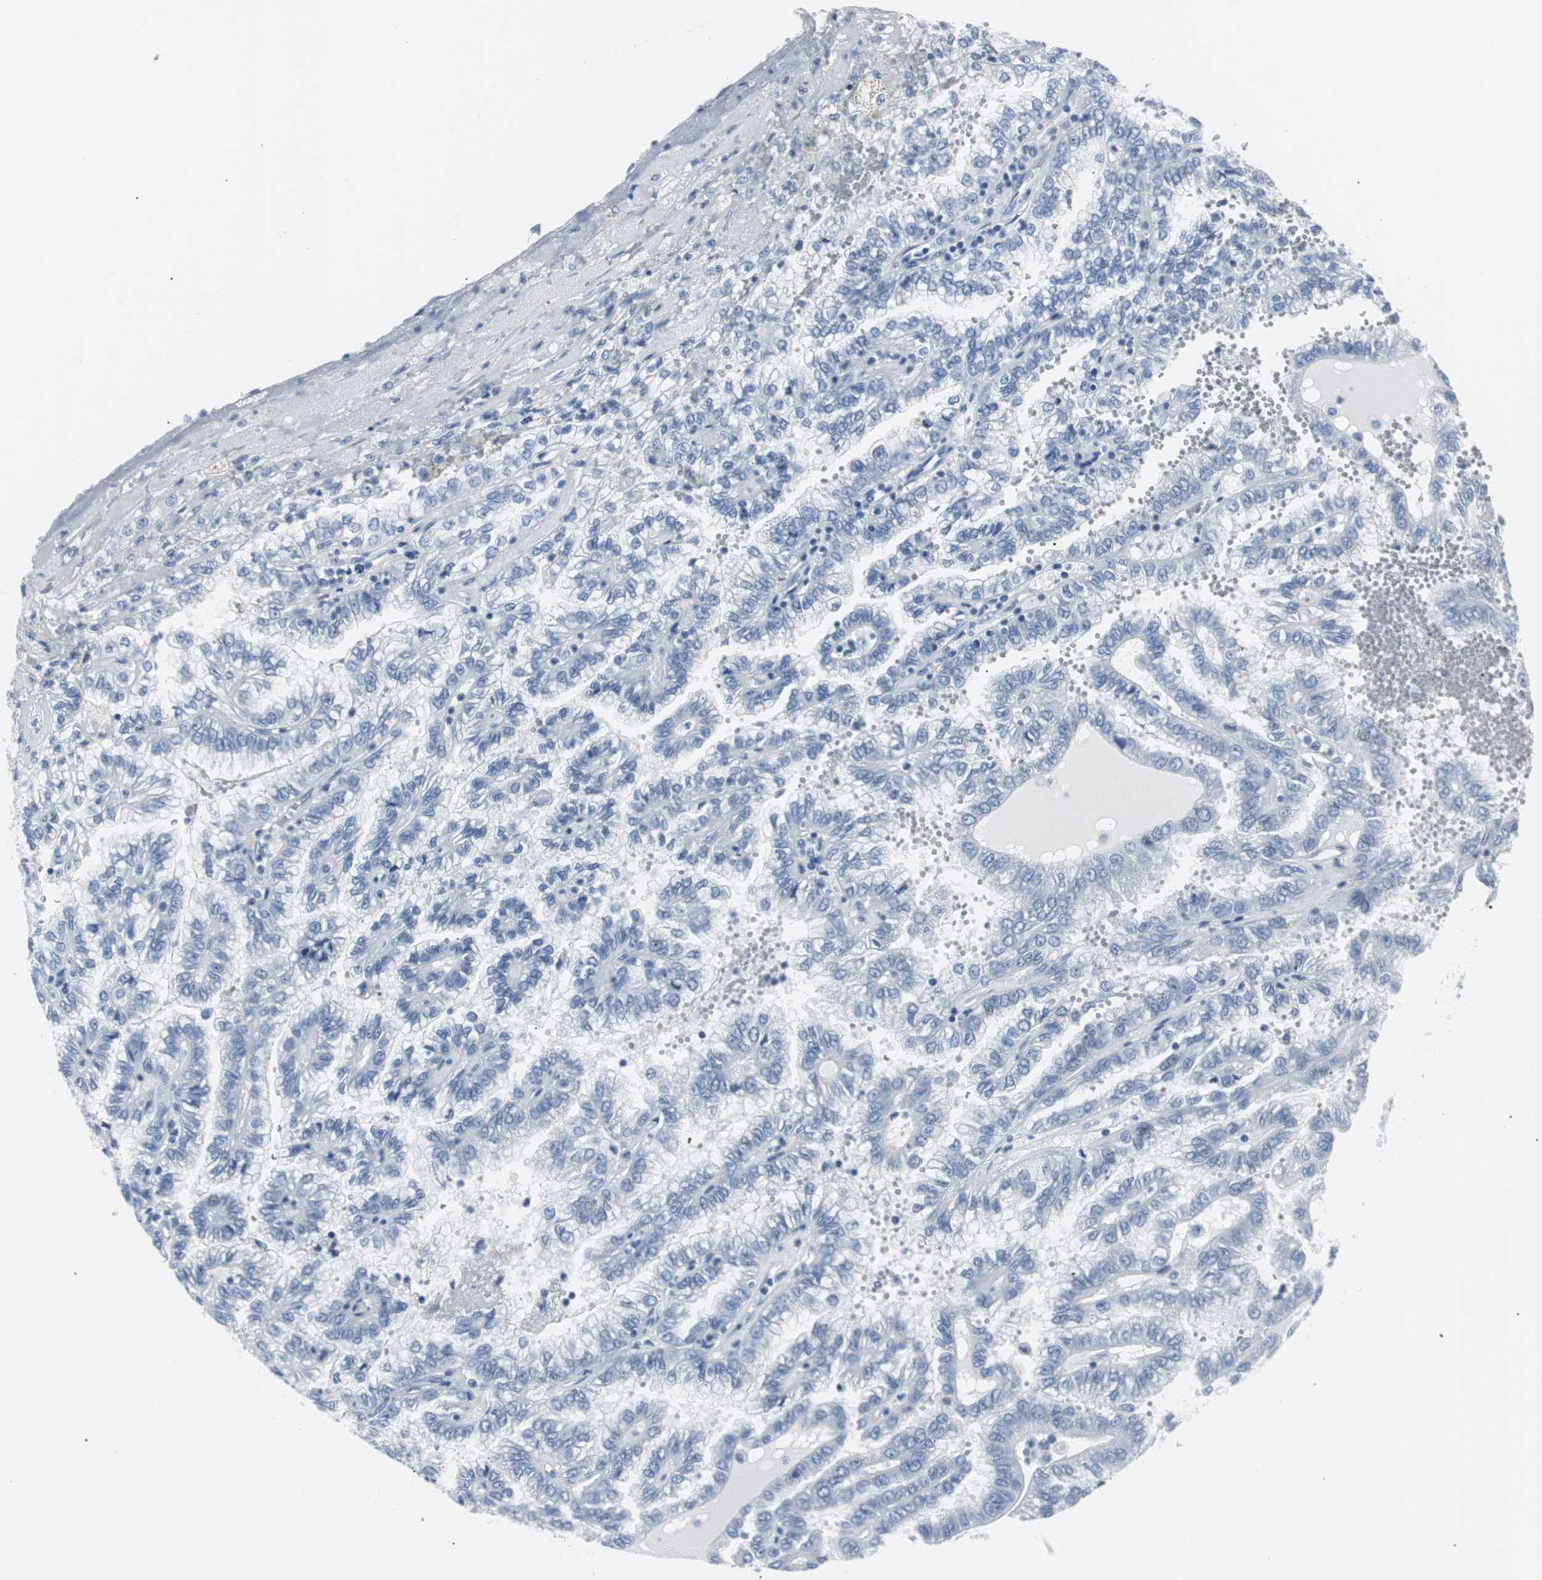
{"staining": {"intensity": "negative", "quantity": "none", "location": "none"}, "tissue": "renal cancer", "cell_type": "Tumor cells", "image_type": "cancer", "snomed": [{"axis": "morphology", "description": "Inflammation, NOS"}, {"axis": "morphology", "description": "Adenocarcinoma, NOS"}, {"axis": "topography", "description": "Kidney"}], "caption": "Immunohistochemistry of human renal cancer (adenocarcinoma) reveals no positivity in tumor cells.", "gene": "GAP43", "patient": {"sex": "male", "age": 68}}